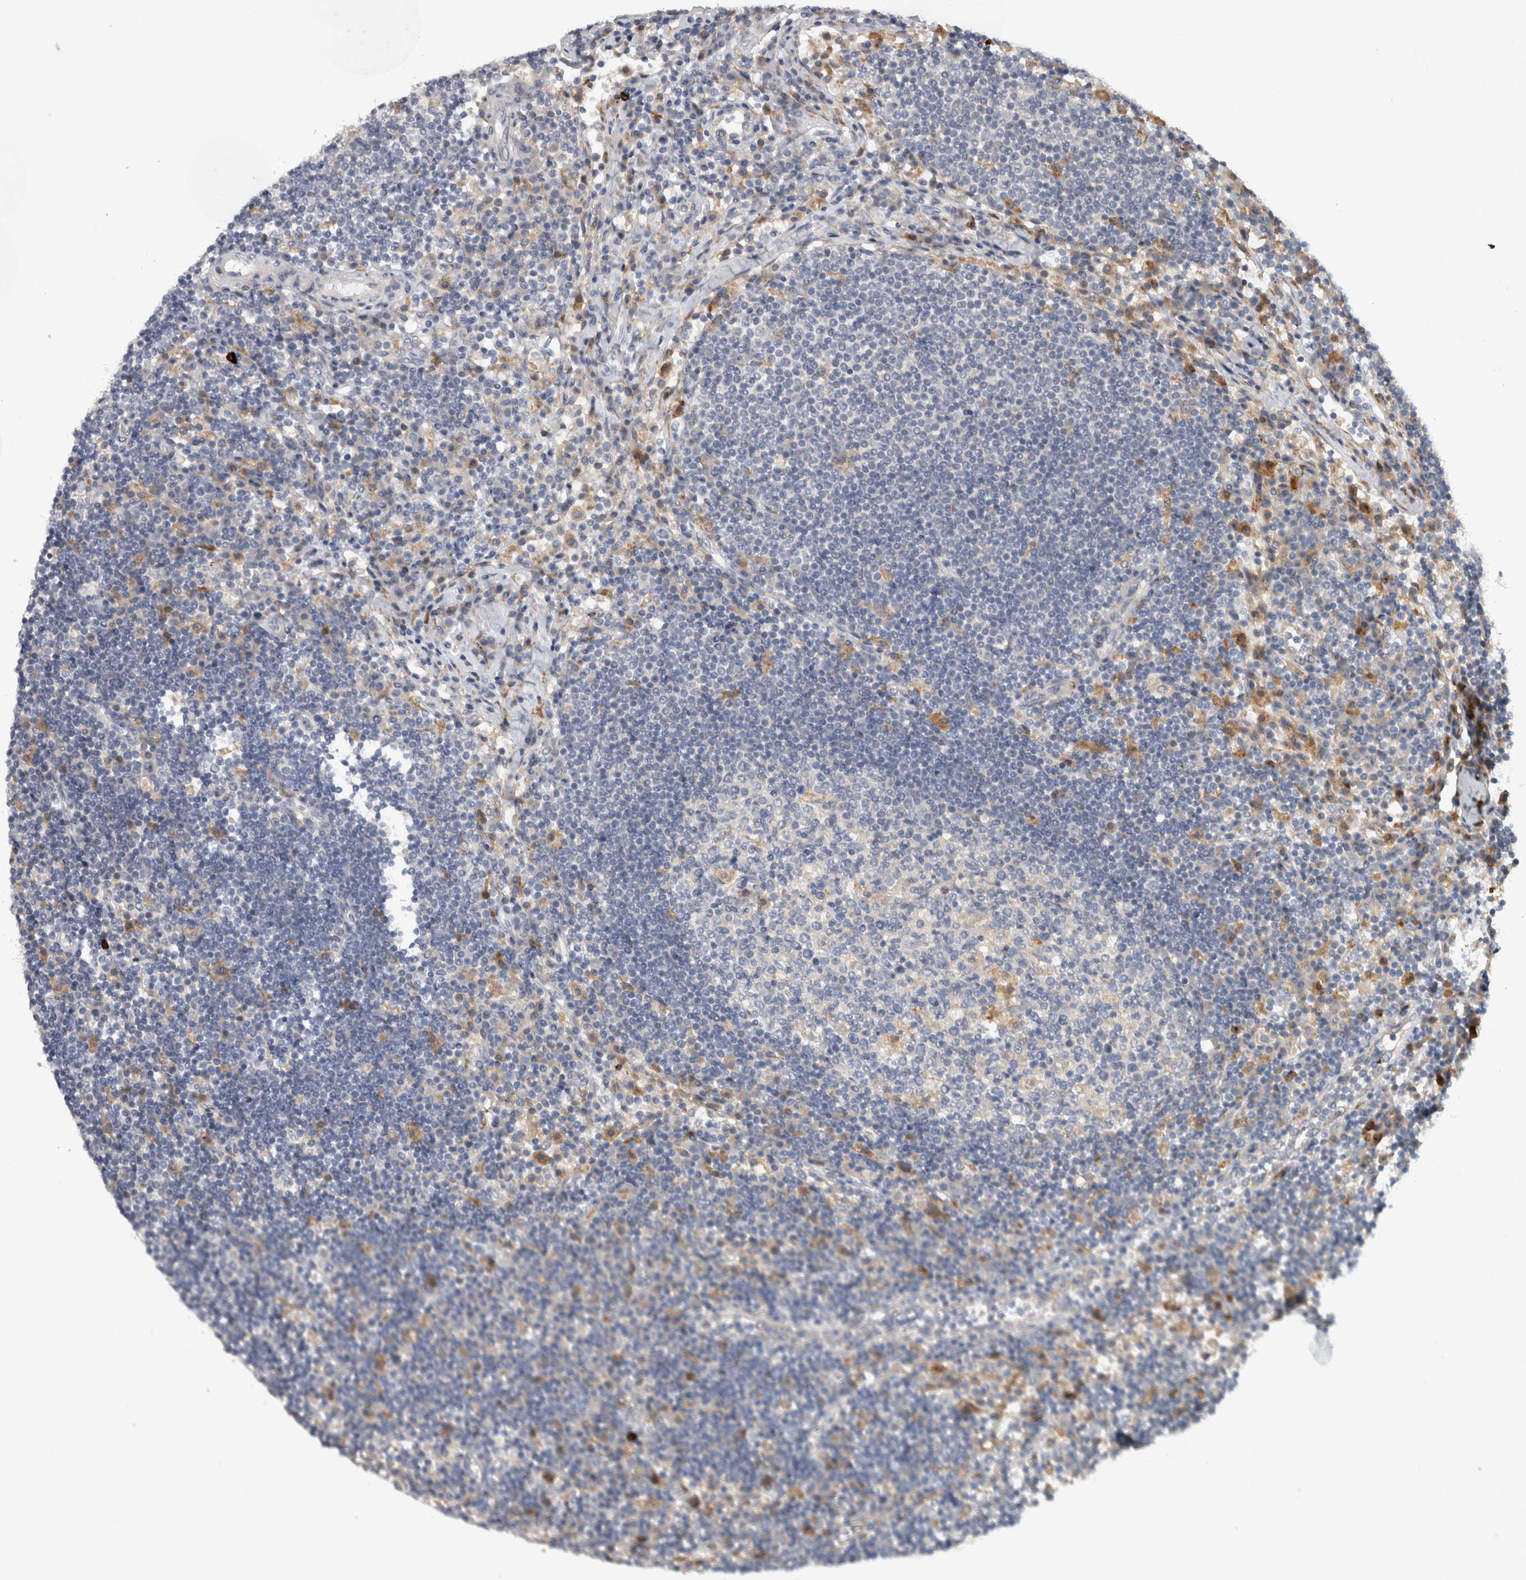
{"staining": {"intensity": "negative", "quantity": "none", "location": "none"}, "tissue": "lymph node", "cell_type": "Germinal center cells", "image_type": "normal", "snomed": [{"axis": "morphology", "description": "Normal tissue, NOS"}, {"axis": "topography", "description": "Lymph node"}], "caption": "Immunohistochemistry micrograph of normal human lymph node stained for a protein (brown), which reveals no expression in germinal center cells.", "gene": "ADPRM", "patient": {"sex": "female", "age": 53}}